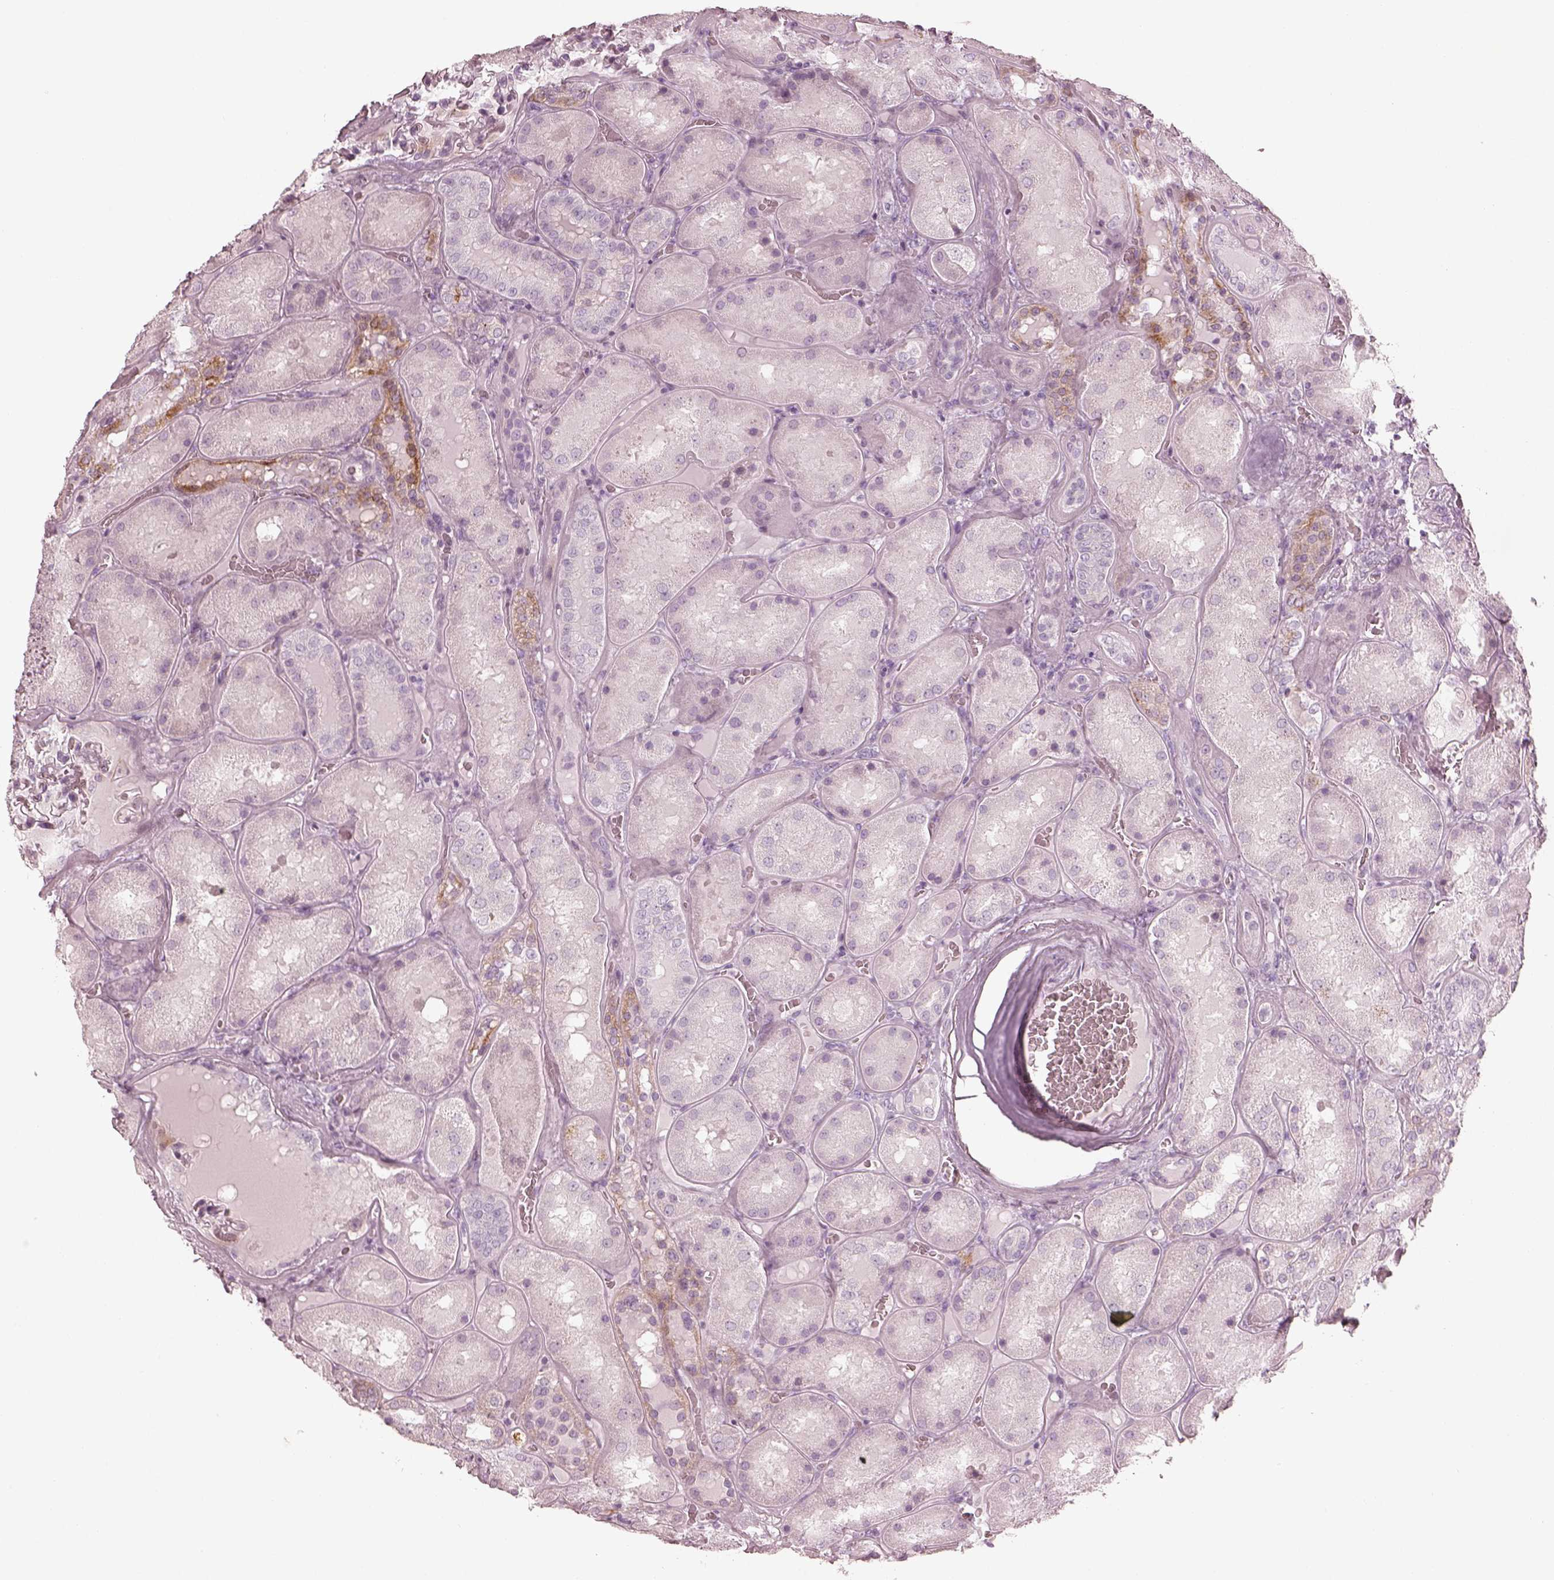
{"staining": {"intensity": "weak", "quantity": "<25%", "location": "cytoplasmic/membranous"}, "tissue": "kidney", "cell_type": "Cells in glomeruli", "image_type": "normal", "snomed": [{"axis": "morphology", "description": "Normal tissue, NOS"}, {"axis": "topography", "description": "Kidney"}], "caption": "DAB (3,3'-diaminobenzidine) immunohistochemical staining of benign kidney reveals no significant positivity in cells in glomeruli. (DAB immunohistochemistry, high magnification).", "gene": "ENSG00000289258", "patient": {"sex": "male", "age": 73}}